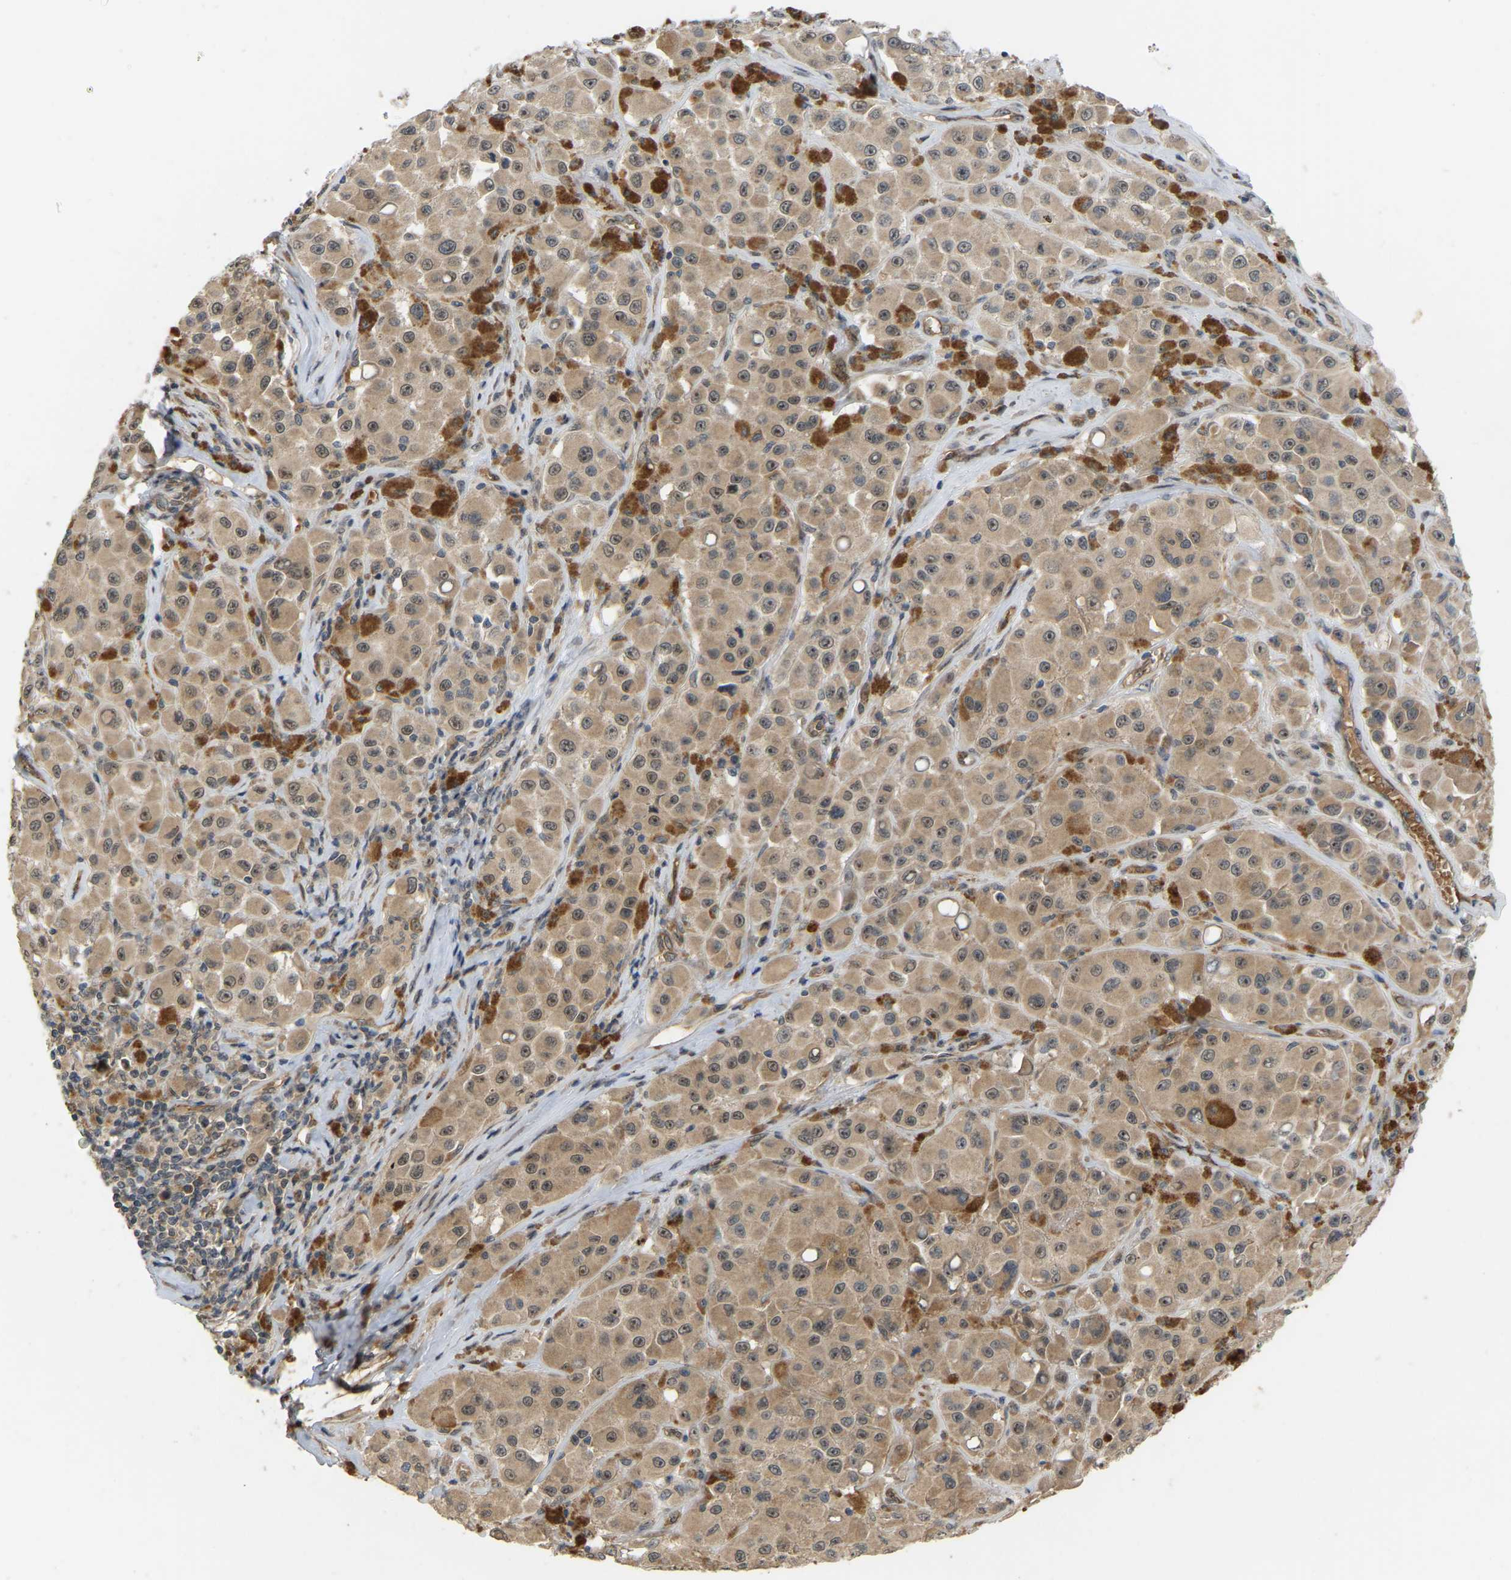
{"staining": {"intensity": "weak", "quantity": ">75%", "location": "cytoplasmic/membranous,nuclear"}, "tissue": "melanoma", "cell_type": "Tumor cells", "image_type": "cancer", "snomed": [{"axis": "morphology", "description": "Malignant melanoma, NOS"}, {"axis": "topography", "description": "Skin"}], "caption": "DAB immunohistochemical staining of human malignant melanoma displays weak cytoplasmic/membranous and nuclear protein positivity in about >75% of tumor cells.", "gene": "LIMK2", "patient": {"sex": "male", "age": 84}}